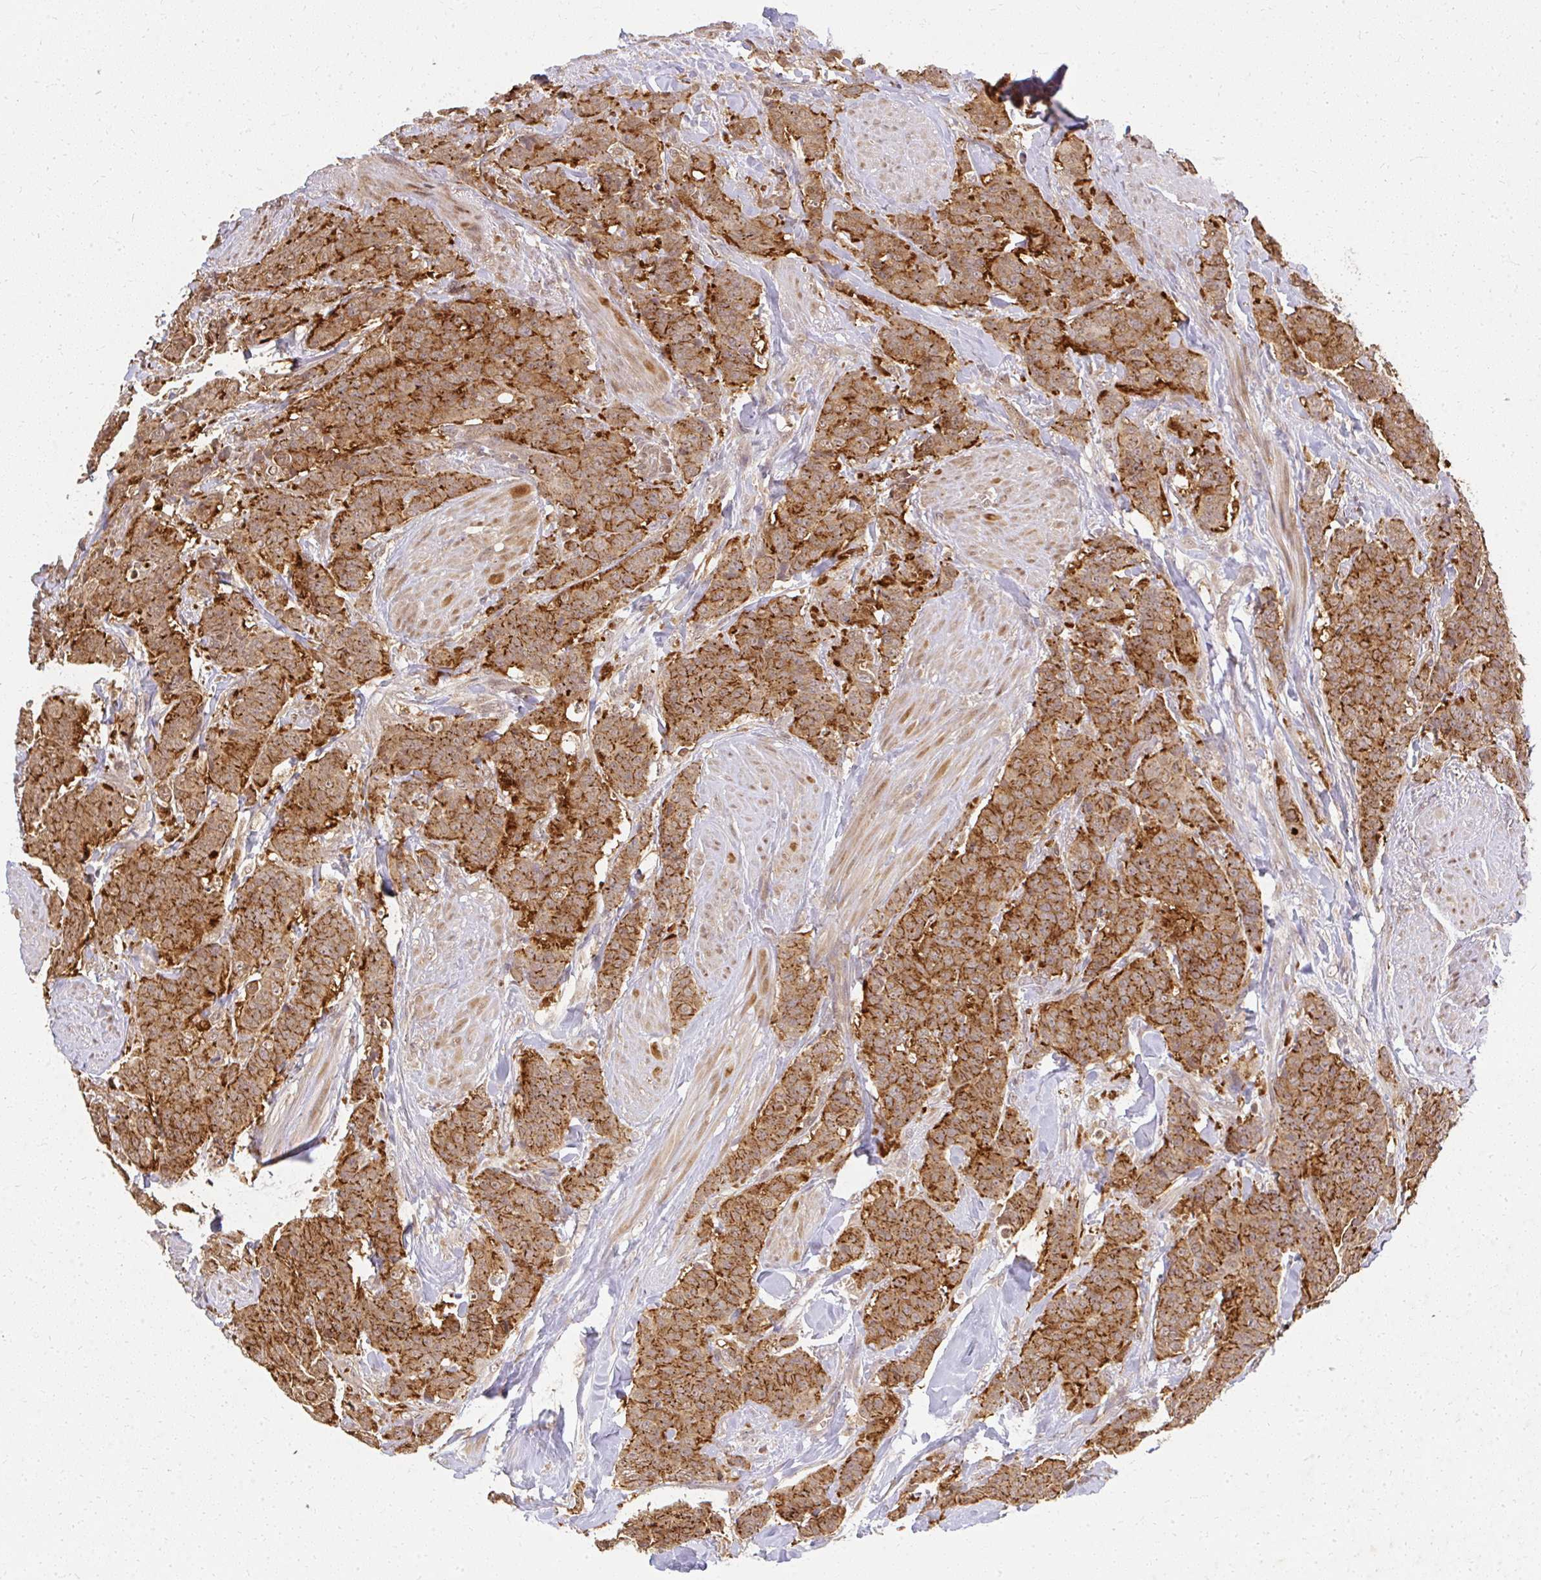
{"staining": {"intensity": "strong", "quantity": ">75%", "location": "cytoplasmic/membranous"}, "tissue": "breast cancer", "cell_type": "Tumor cells", "image_type": "cancer", "snomed": [{"axis": "morphology", "description": "Duct carcinoma"}, {"axis": "topography", "description": "Breast"}], "caption": "Breast cancer (infiltrating ductal carcinoma) stained for a protein displays strong cytoplasmic/membranous positivity in tumor cells.", "gene": "LARS2", "patient": {"sex": "female", "age": 40}}